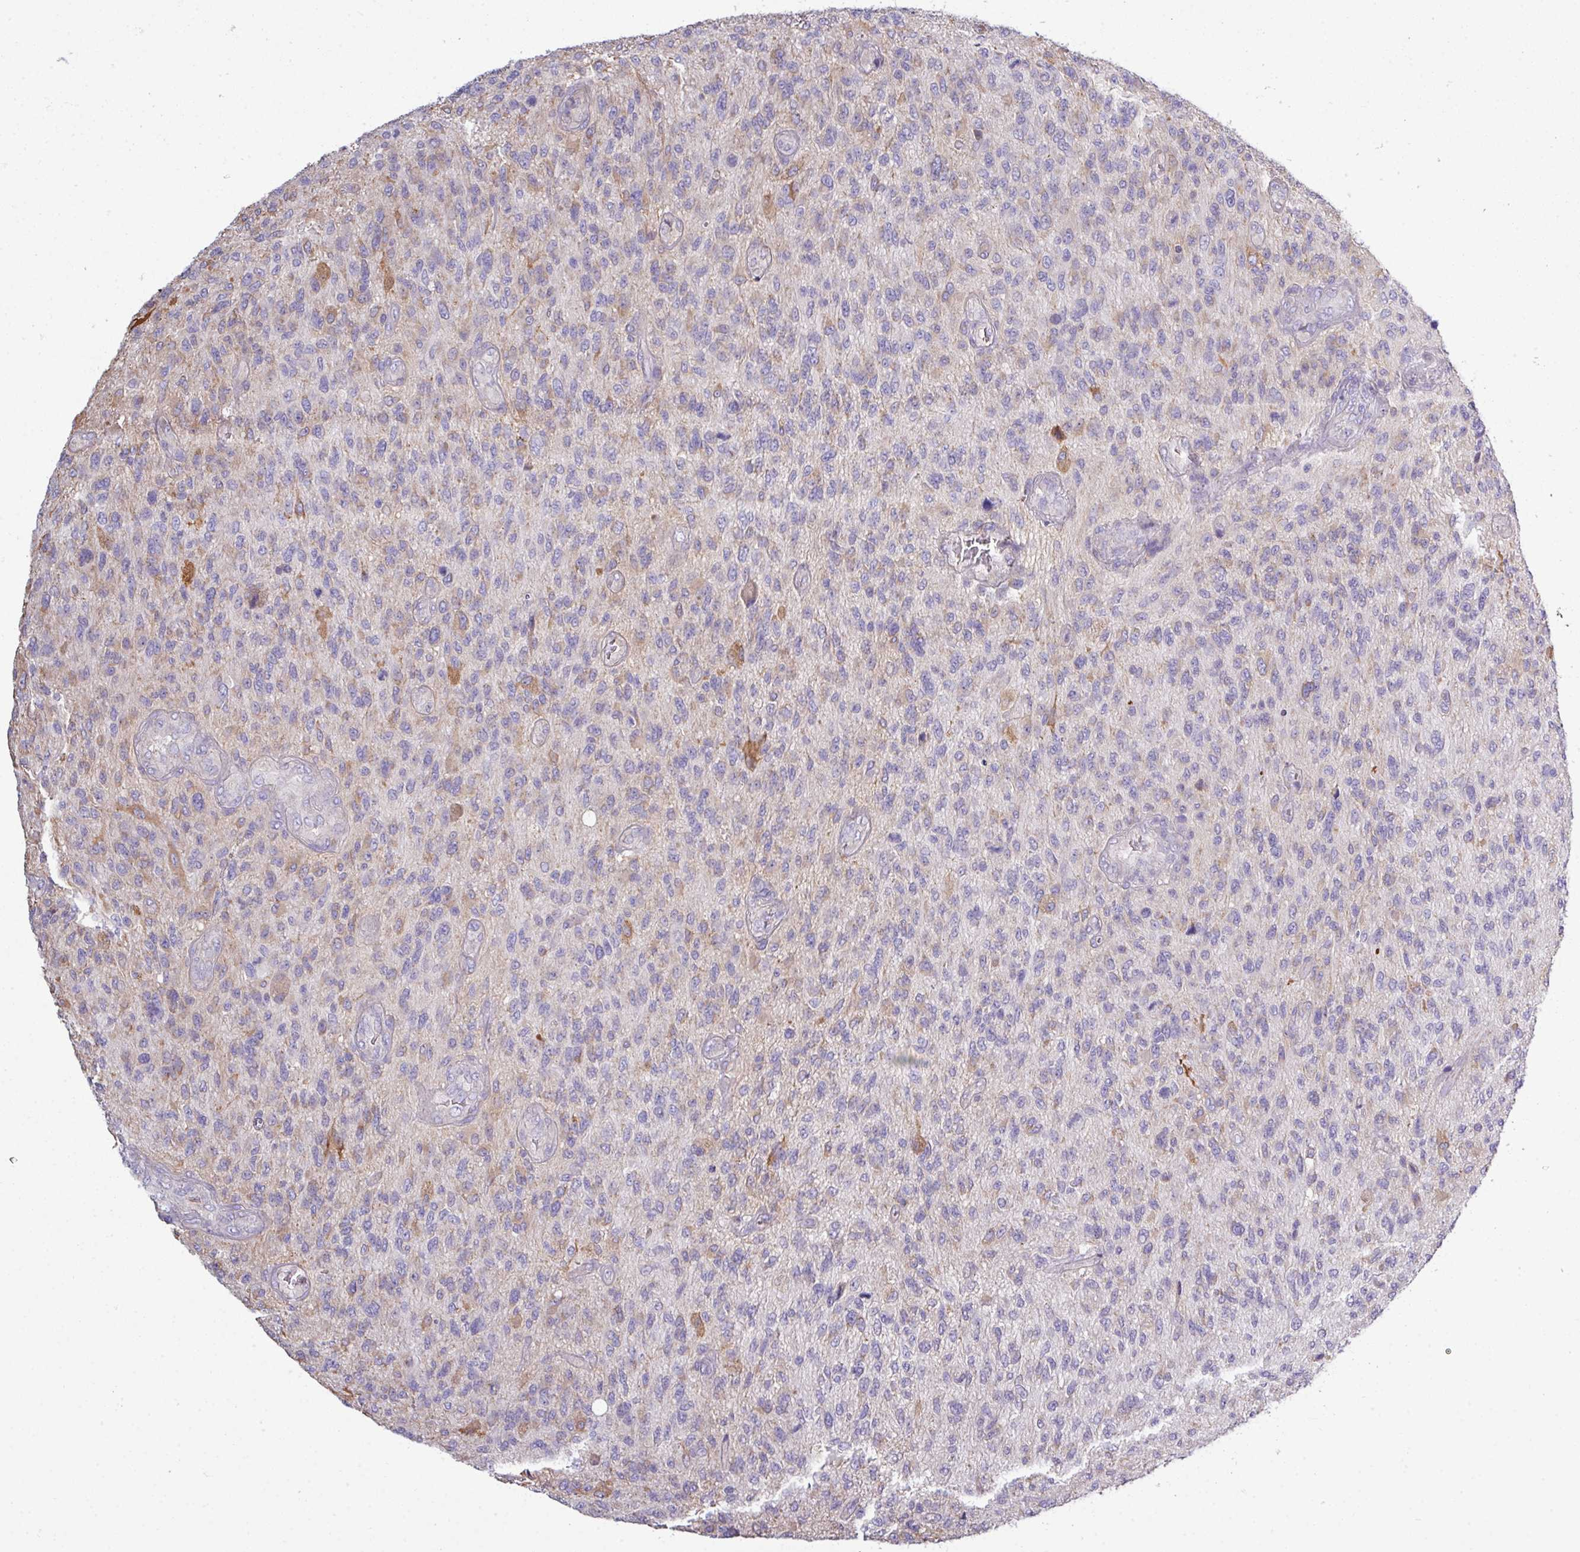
{"staining": {"intensity": "weak", "quantity": "<25%", "location": "cytoplasmic/membranous"}, "tissue": "glioma", "cell_type": "Tumor cells", "image_type": "cancer", "snomed": [{"axis": "morphology", "description": "Glioma, malignant, High grade"}, {"axis": "topography", "description": "Brain"}], "caption": "The immunohistochemistry (IHC) photomicrograph has no significant positivity in tumor cells of high-grade glioma (malignant) tissue. (DAB (3,3'-diaminobenzidine) immunohistochemistry visualized using brightfield microscopy, high magnification).", "gene": "AGAP5", "patient": {"sex": "male", "age": 47}}